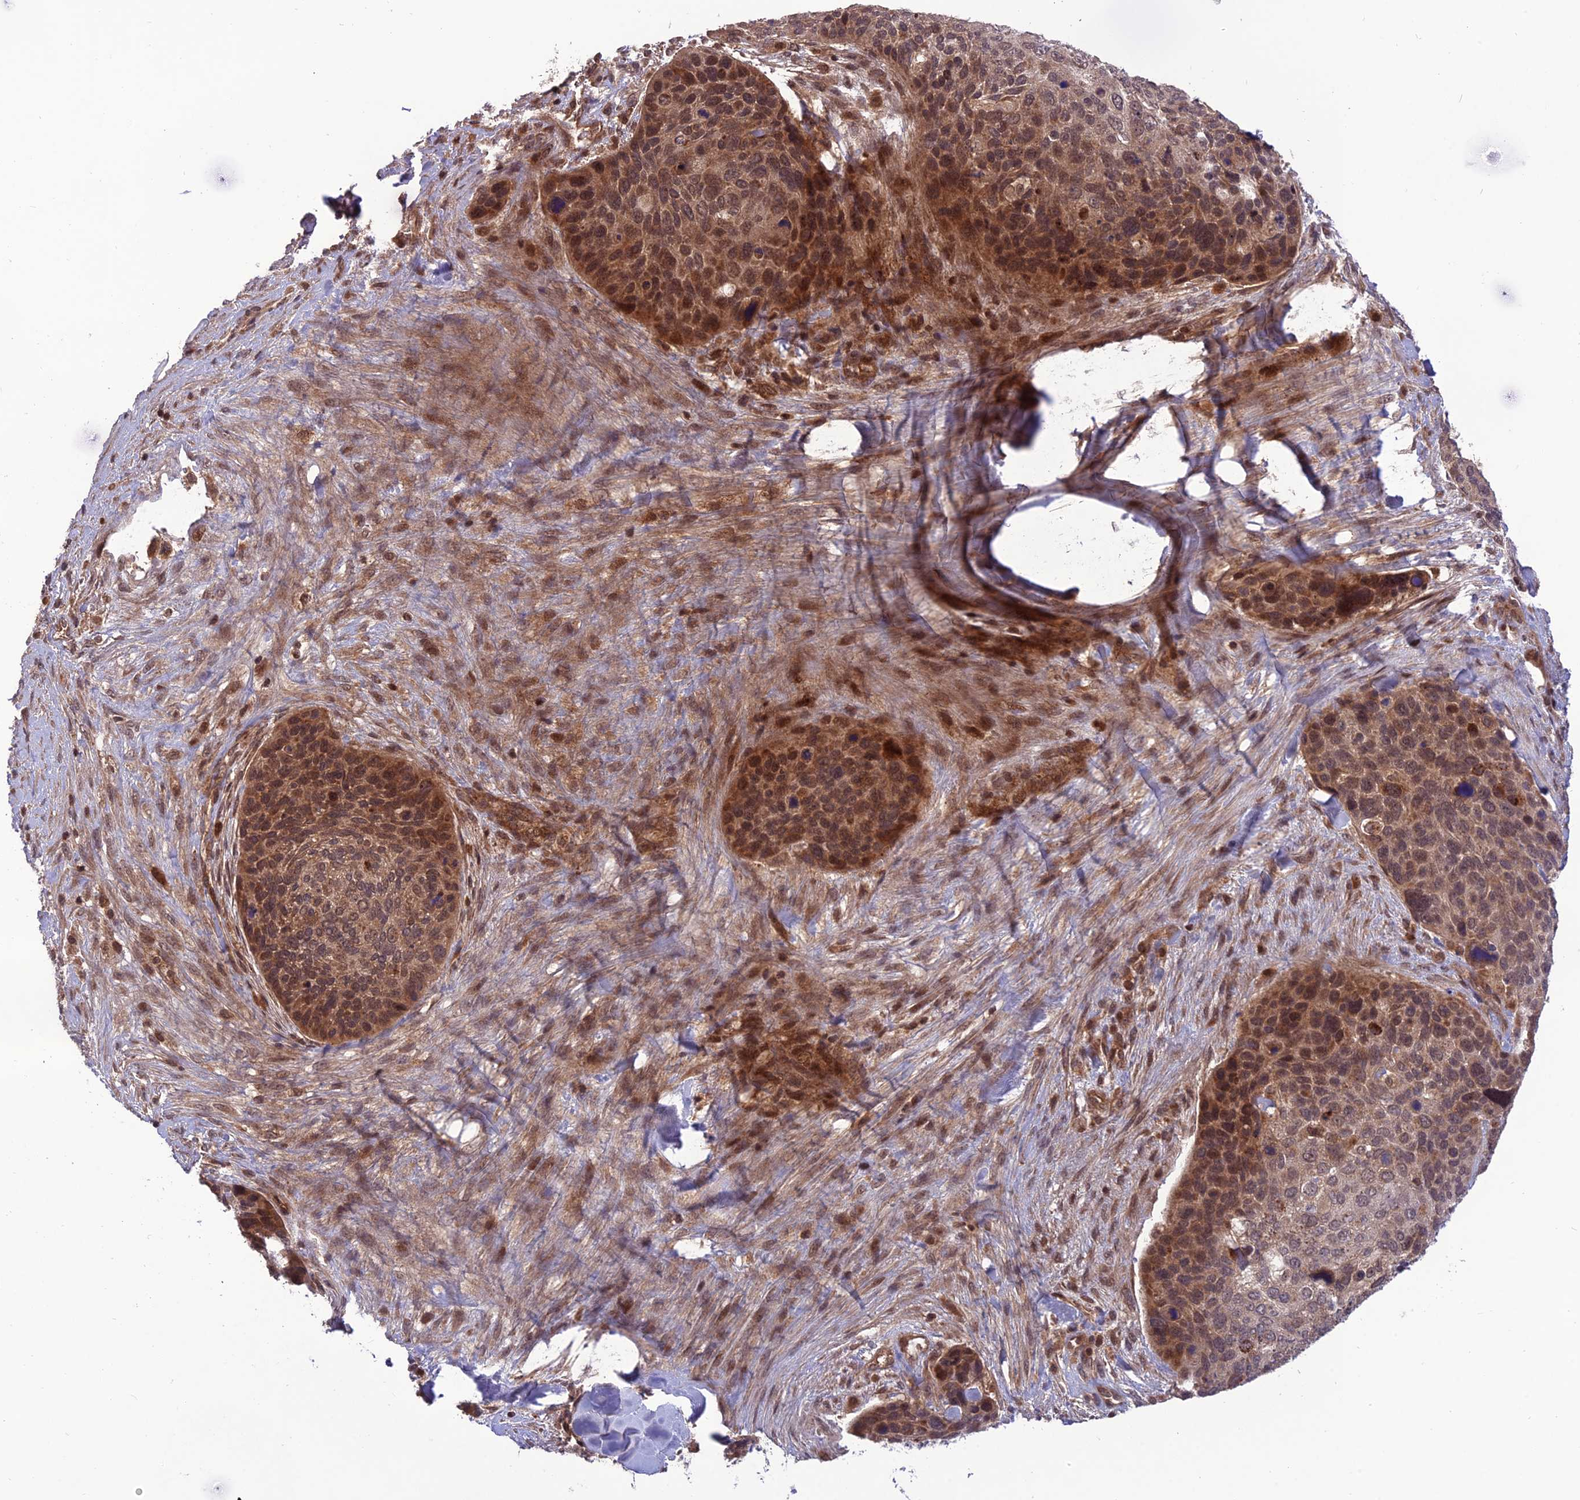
{"staining": {"intensity": "moderate", "quantity": ">75%", "location": "cytoplasmic/membranous,nuclear"}, "tissue": "skin cancer", "cell_type": "Tumor cells", "image_type": "cancer", "snomed": [{"axis": "morphology", "description": "Basal cell carcinoma"}, {"axis": "topography", "description": "Skin"}], "caption": "Immunohistochemistry staining of skin cancer (basal cell carcinoma), which demonstrates medium levels of moderate cytoplasmic/membranous and nuclear expression in approximately >75% of tumor cells indicating moderate cytoplasmic/membranous and nuclear protein staining. The staining was performed using DAB (brown) for protein detection and nuclei were counterstained in hematoxylin (blue).", "gene": "NDUFC1", "patient": {"sex": "female", "age": 74}}